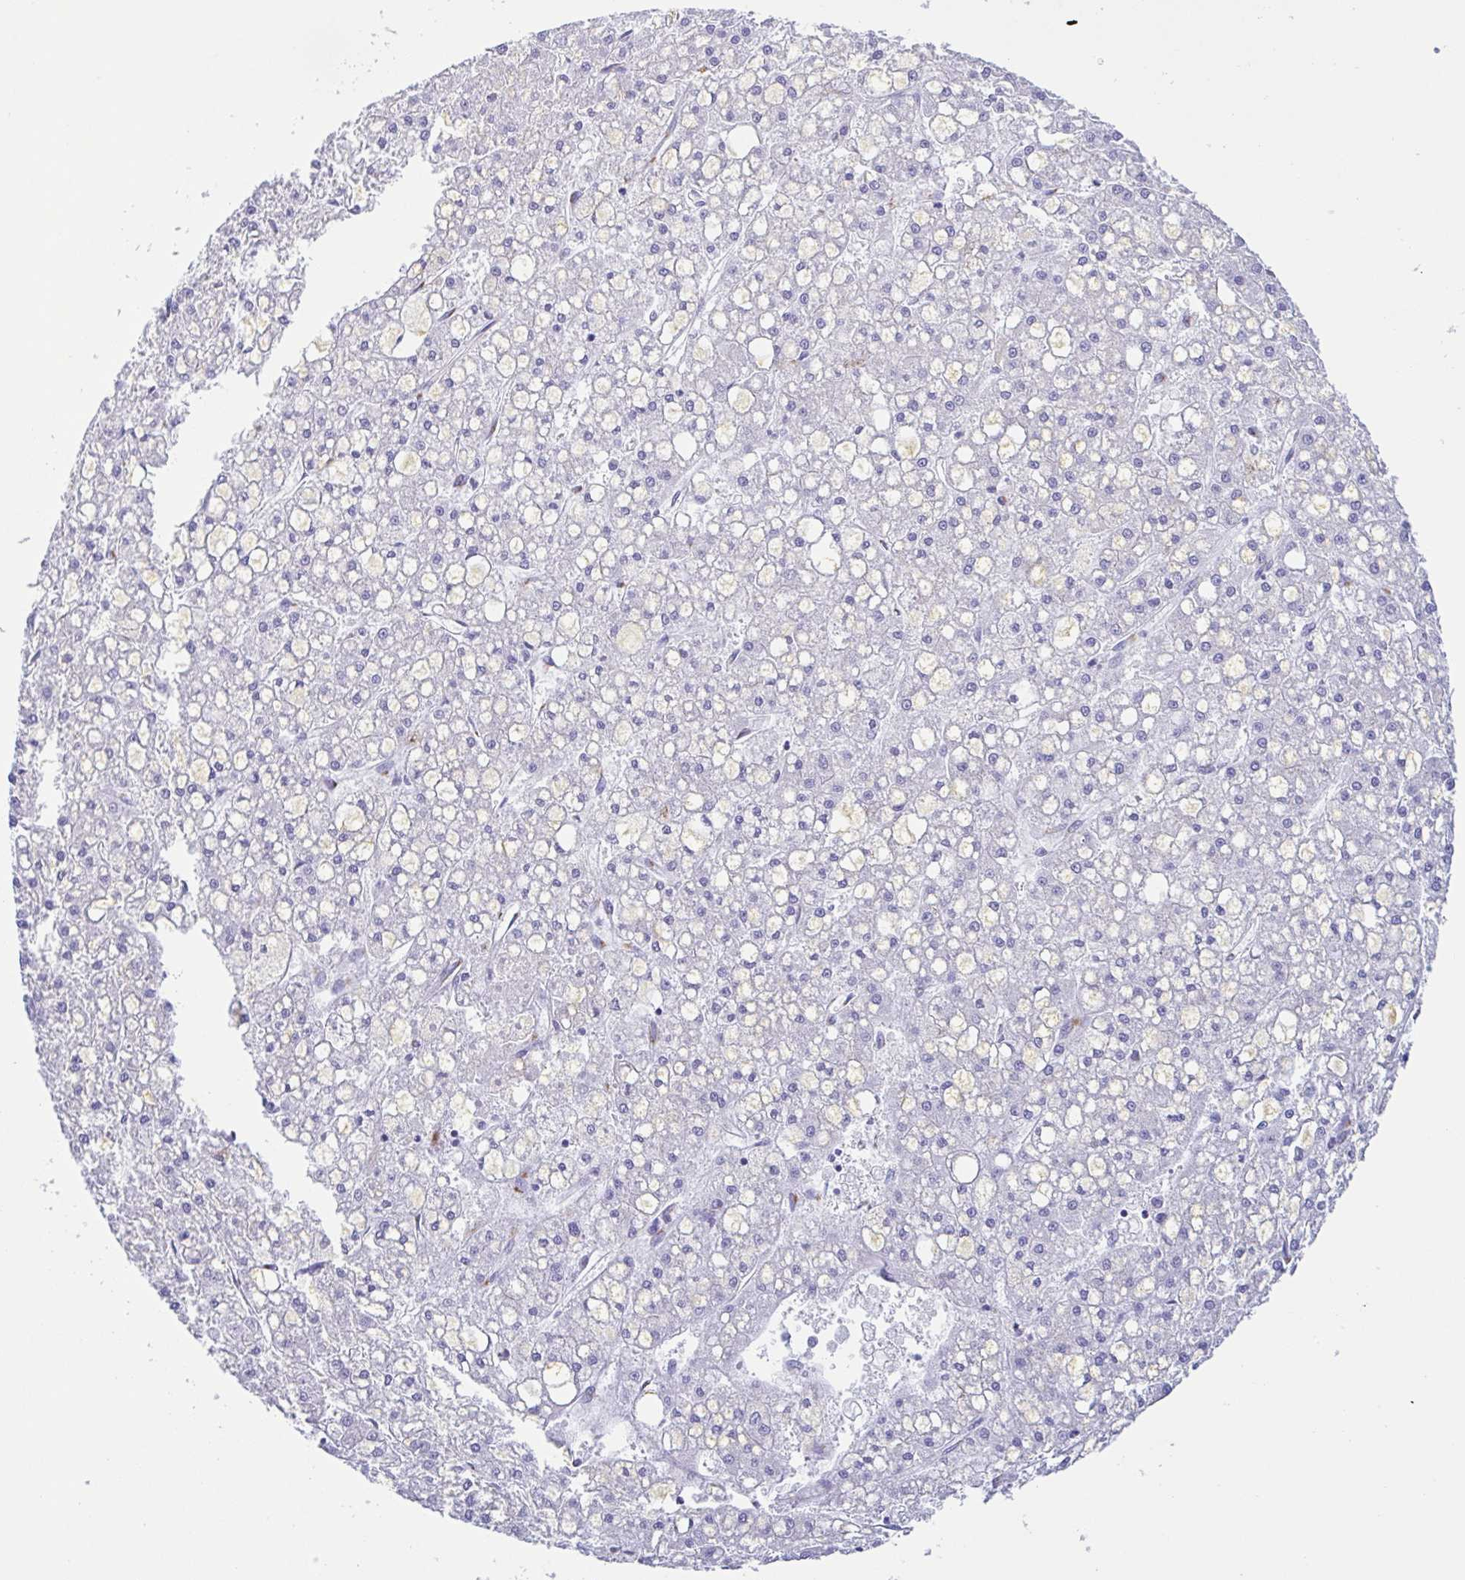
{"staining": {"intensity": "negative", "quantity": "none", "location": "none"}, "tissue": "liver cancer", "cell_type": "Tumor cells", "image_type": "cancer", "snomed": [{"axis": "morphology", "description": "Carcinoma, Hepatocellular, NOS"}, {"axis": "topography", "description": "Liver"}], "caption": "Liver hepatocellular carcinoma was stained to show a protein in brown. There is no significant positivity in tumor cells.", "gene": "SULT1B1", "patient": {"sex": "male", "age": 67}}